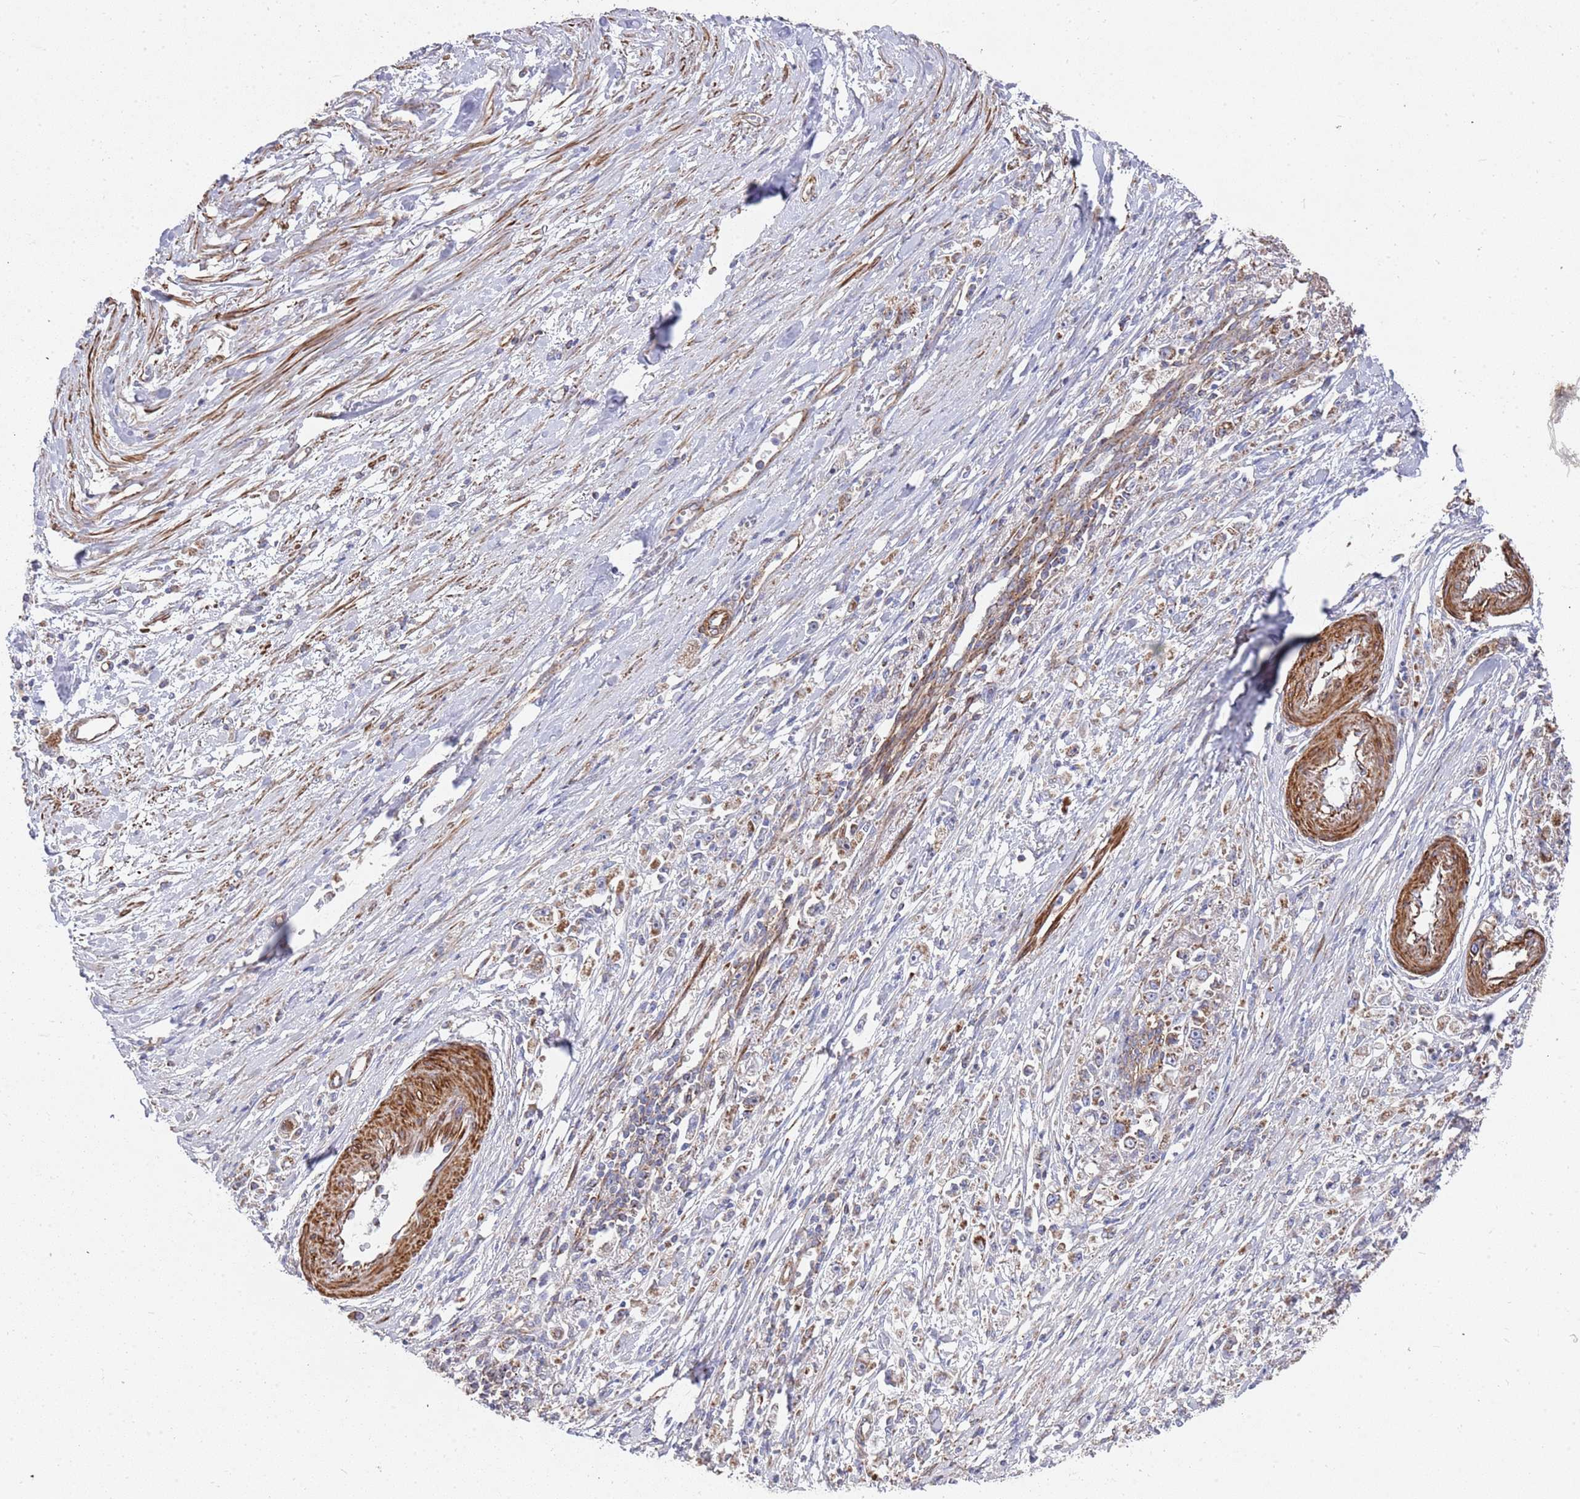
{"staining": {"intensity": "moderate", "quantity": "<25%", "location": "cytoplasmic/membranous"}, "tissue": "stomach cancer", "cell_type": "Tumor cells", "image_type": "cancer", "snomed": [{"axis": "morphology", "description": "Adenocarcinoma, NOS"}, {"axis": "topography", "description": "Stomach"}], "caption": "Moderate cytoplasmic/membranous staining is identified in approximately <25% of tumor cells in stomach adenocarcinoma.", "gene": "WDFY3", "patient": {"sex": "female", "age": 59}}